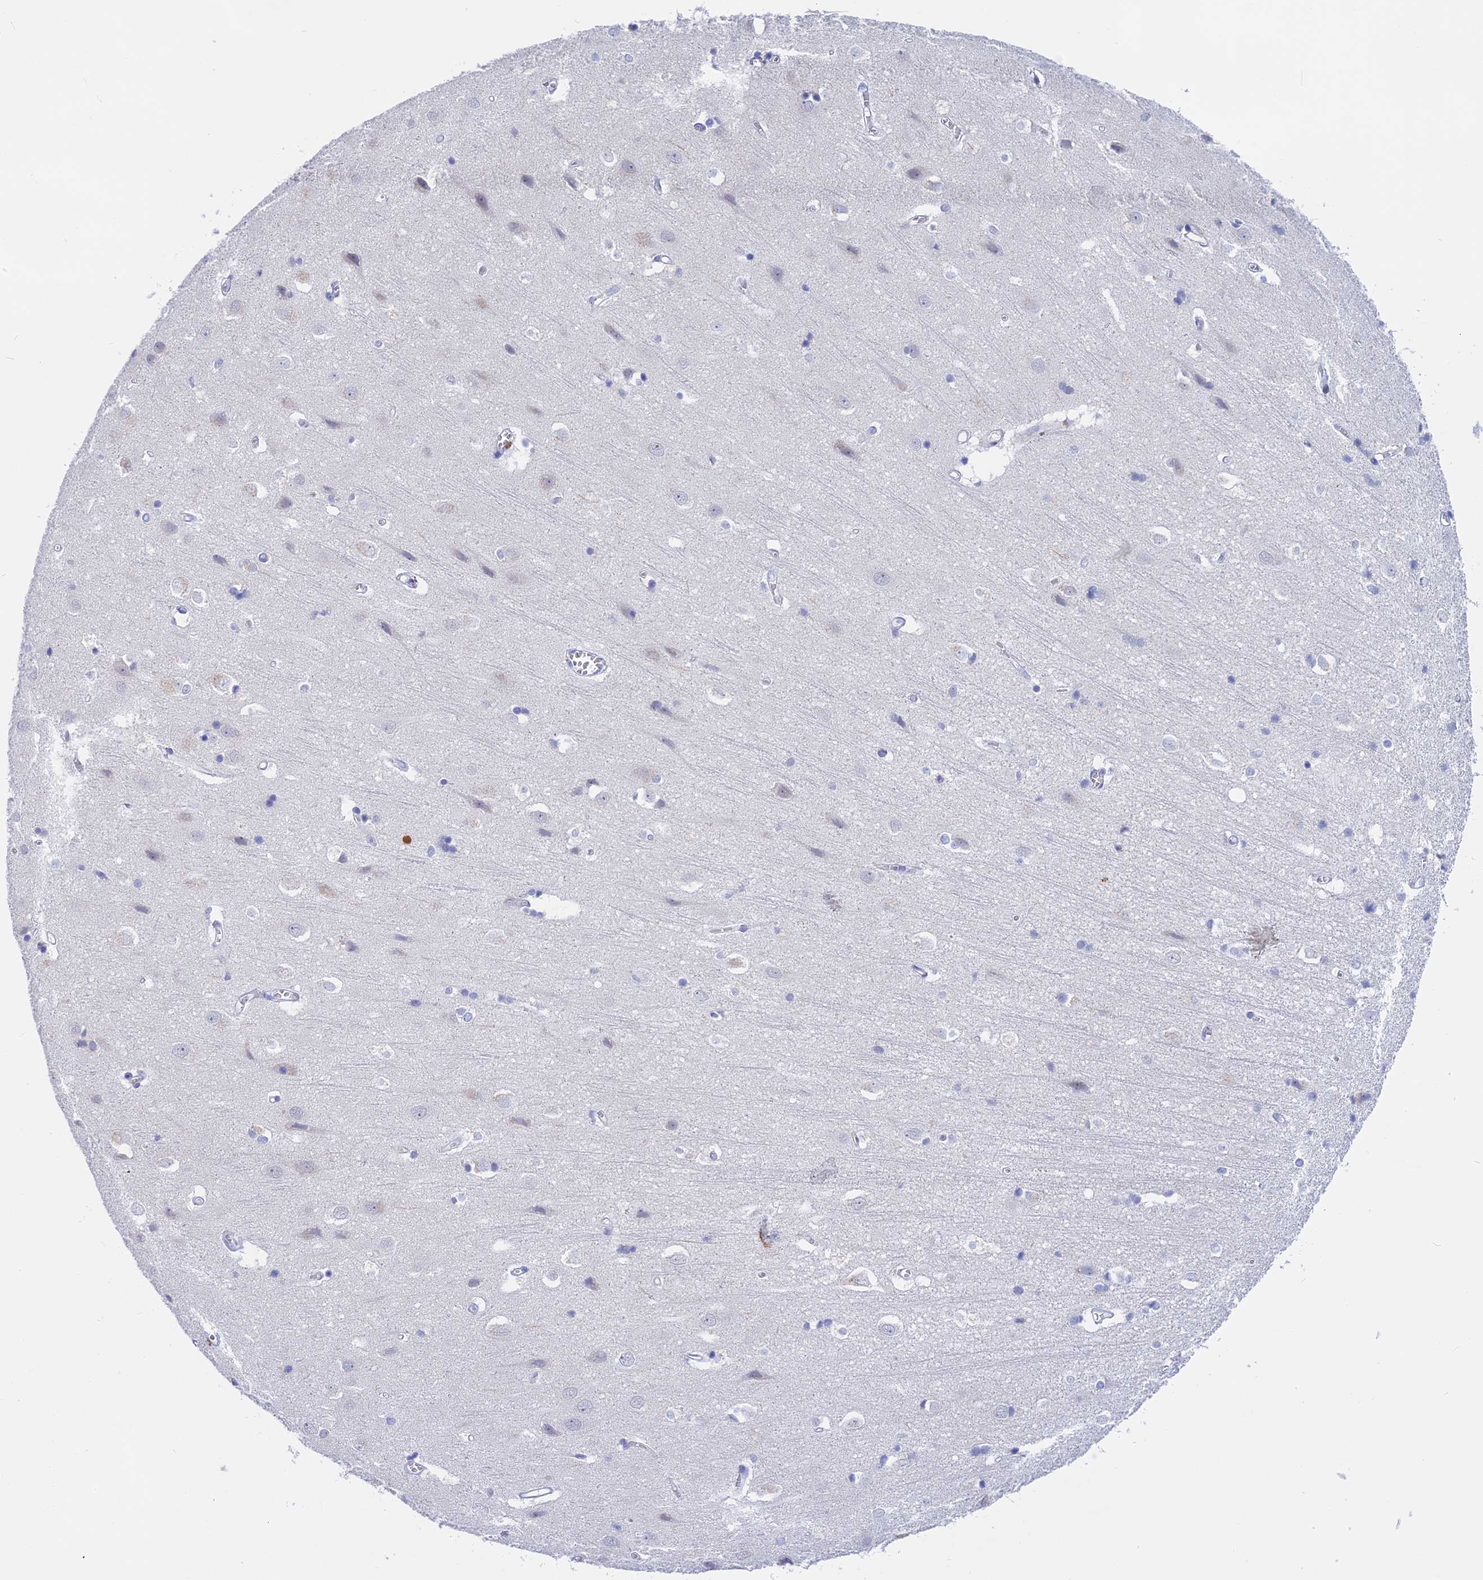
{"staining": {"intensity": "negative", "quantity": "none", "location": "none"}, "tissue": "cerebral cortex", "cell_type": "Endothelial cells", "image_type": "normal", "snomed": [{"axis": "morphology", "description": "Normal tissue, NOS"}, {"axis": "topography", "description": "Cerebral cortex"}], "caption": "This is an immunohistochemistry histopathology image of unremarkable cerebral cortex. There is no expression in endothelial cells.", "gene": "GLB1L", "patient": {"sex": "male", "age": 54}}